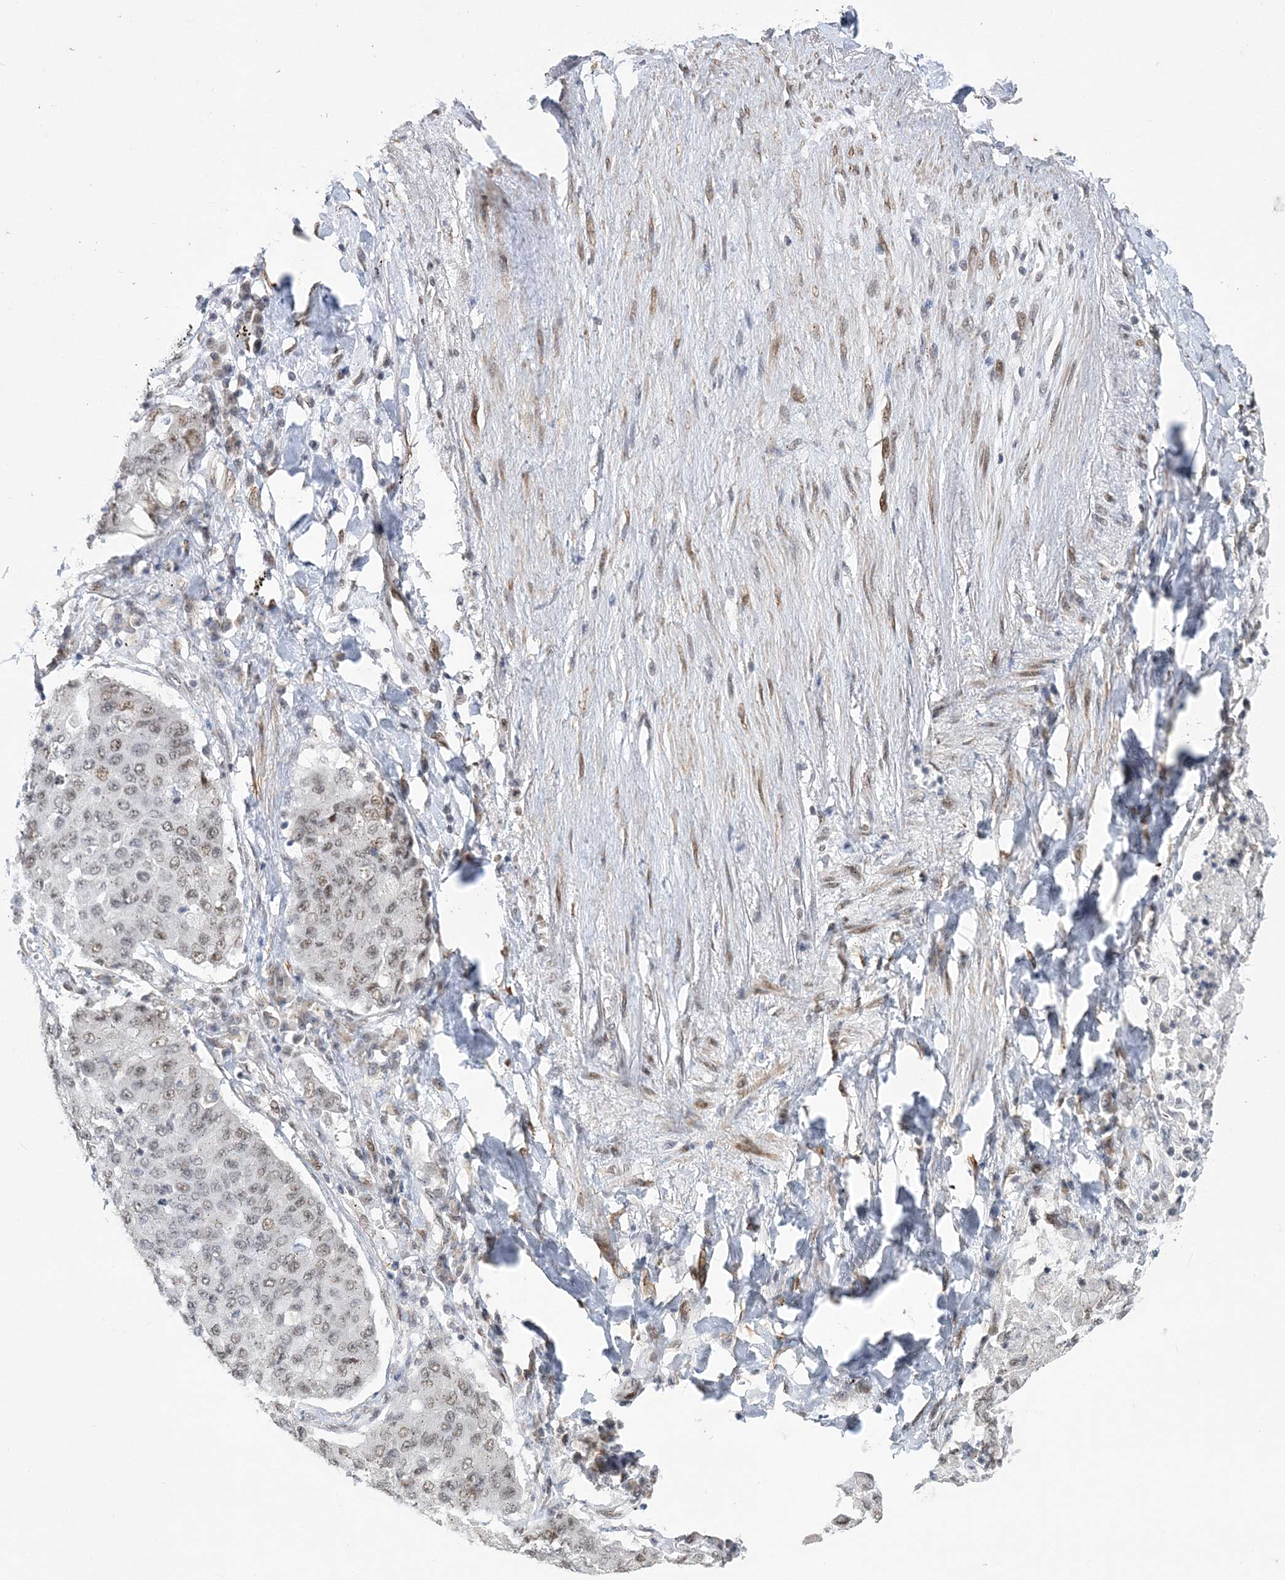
{"staining": {"intensity": "weak", "quantity": "<25%", "location": "nuclear"}, "tissue": "lung cancer", "cell_type": "Tumor cells", "image_type": "cancer", "snomed": [{"axis": "morphology", "description": "Squamous cell carcinoma, NOS"}, {"axis": "topography", "description": "Lung"}], "caption": "This image is of lung squamous cell carcinoma stained with immunohistochemistry to label a protein in brown with the nuclei are counter-stained blue. There is no positivity in tumor cells.", "gene": "WAC", "patient": {"sex": "male", "age": 74}}